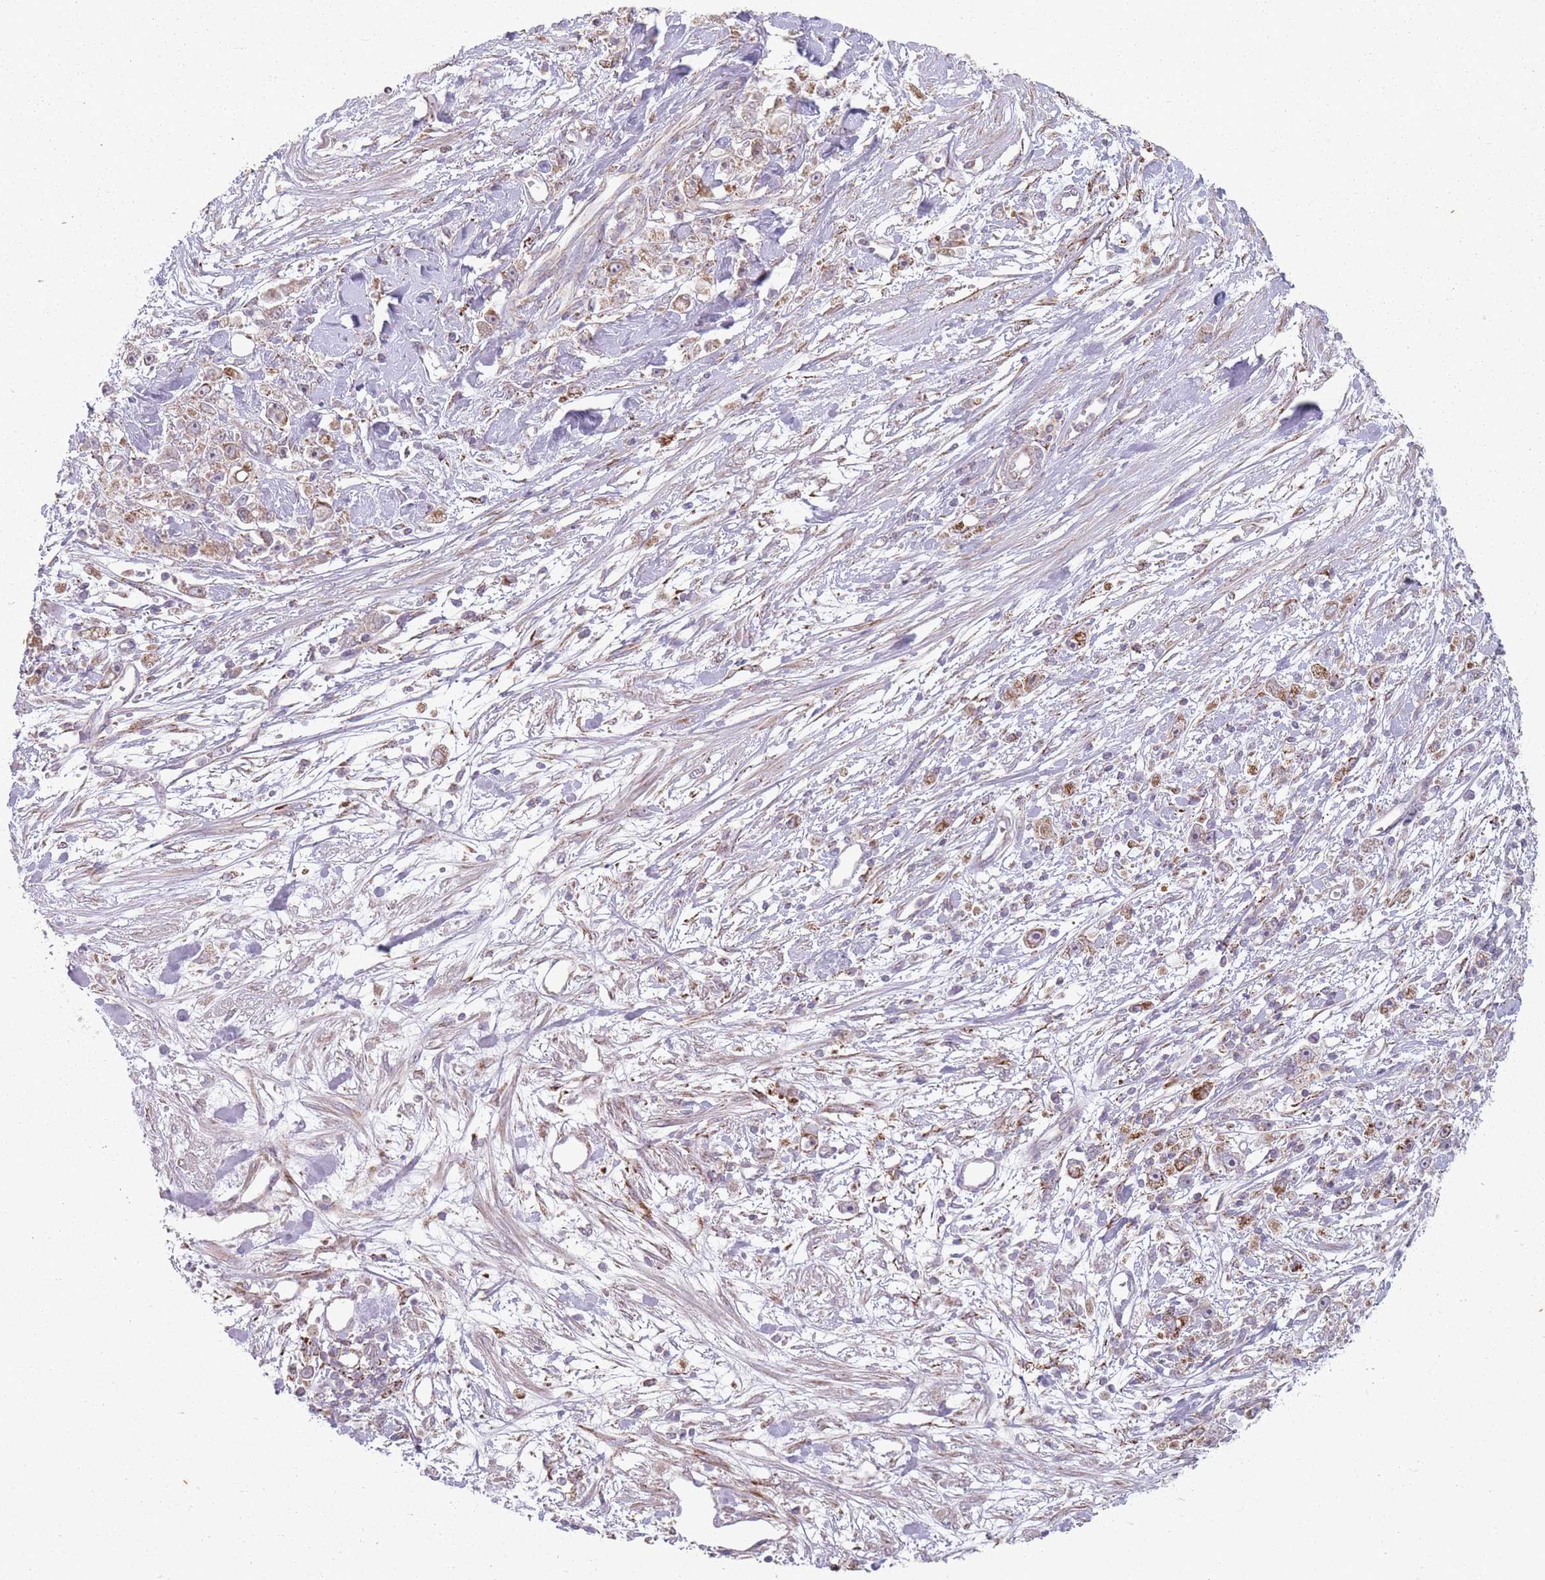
{"staining": {"intensity": "moderate", "quantity": ">75%", "location": "cytoplasmic/membranous"}, "tissue": "stomach cancer", "cell_type": "Tumor cells", "image_type": "cancer", "snomed": [{"axis": "morphology", "description": "Adenocarcinoma, NOS"}, {"axis": "topography", "description": "Stomach"}], "caption": "Immunohistochemistry (IHC) staining of stomach cancer (adenocarcinoma), which exhibits medium levels of moderate cytoplasmic/membranous staining in approximately >75% of tumor cells indicating moderate cytoplasmic/membranous protein positivity. The staining was performed using DAB (3,3'-diaminobenzidine) (brown) for protein detection and nuclei were counterstained in hematoxylin (blue).", "gene": "OR10Q1", "patient": {"sex": "female", "age": 59}}